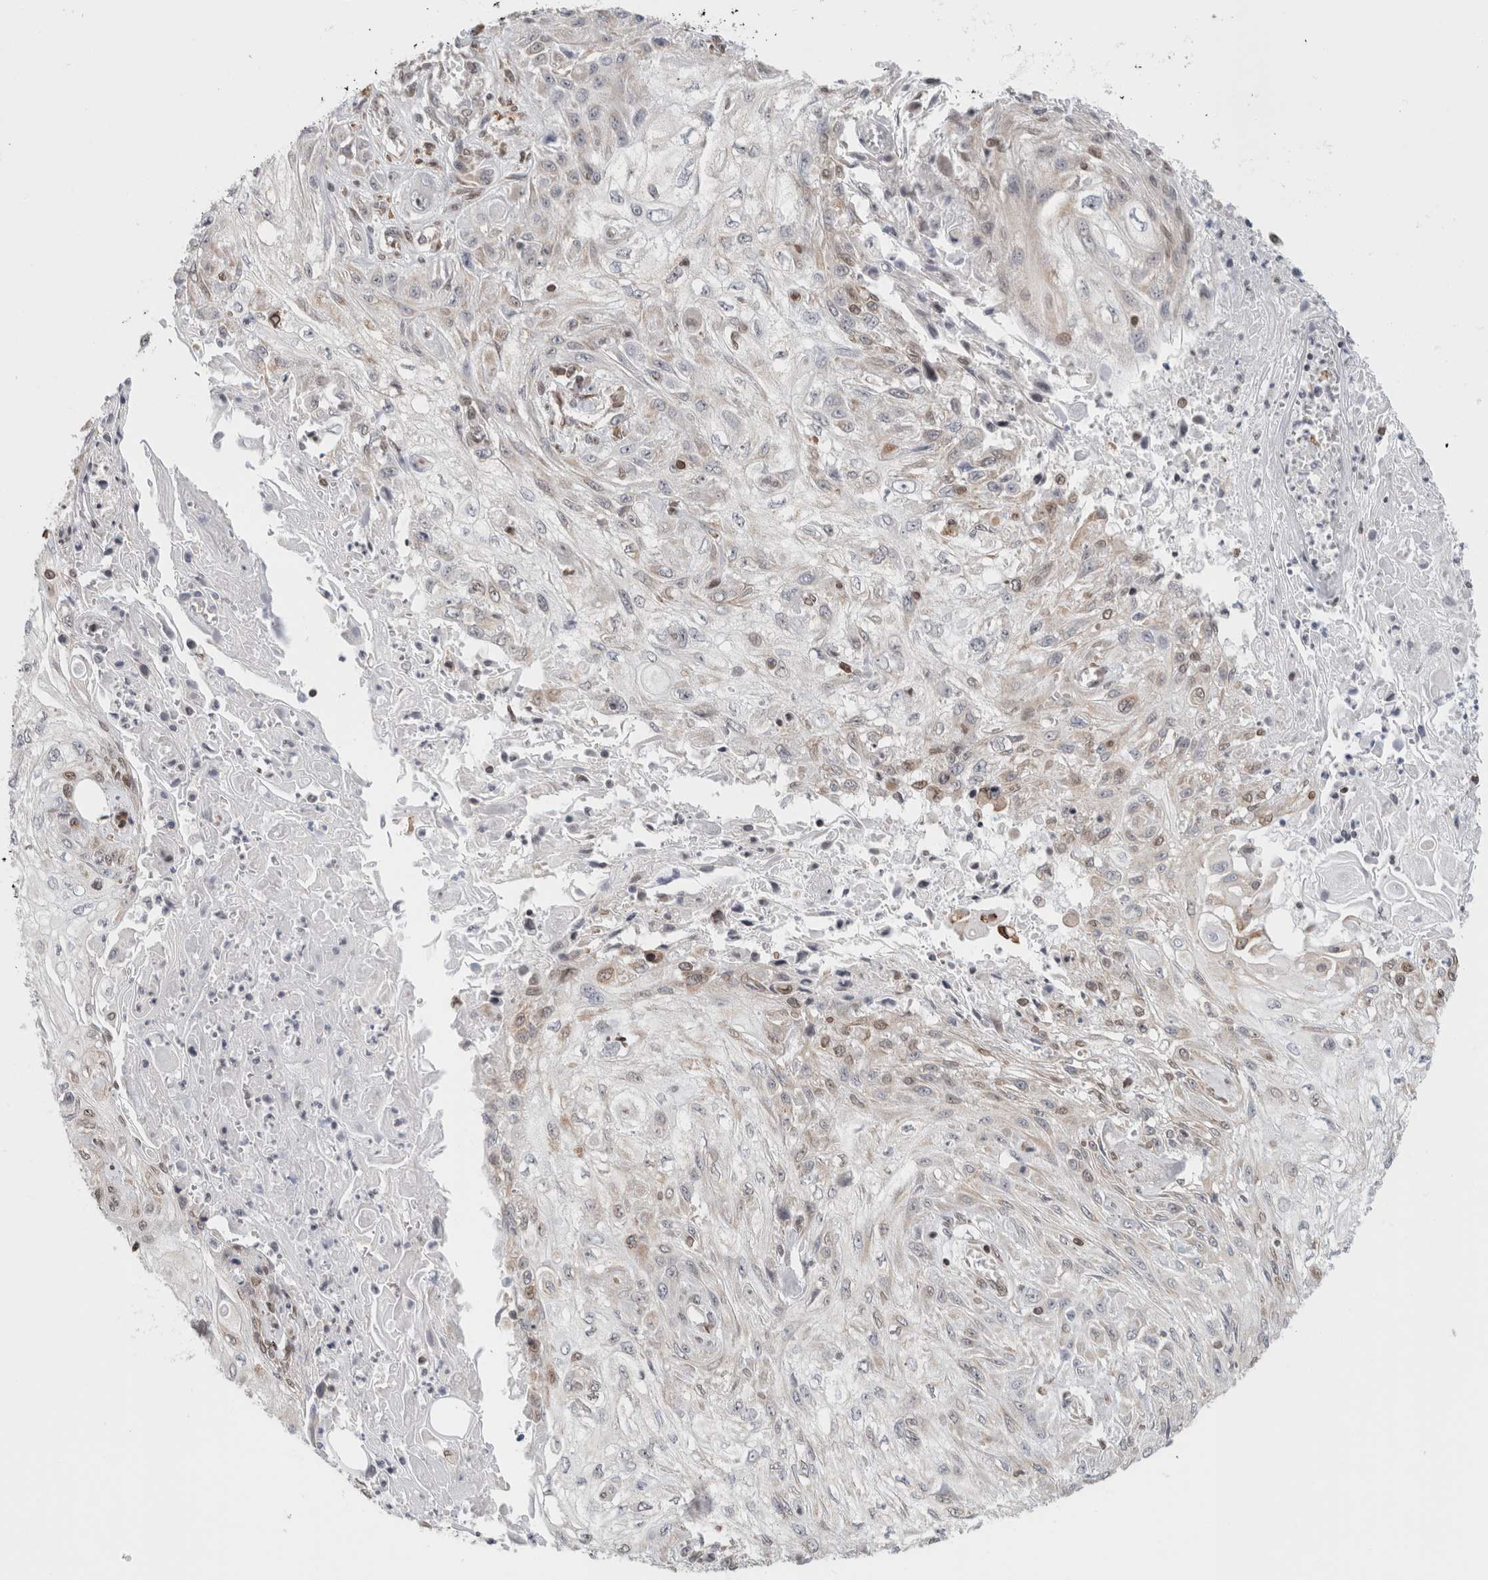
{"staining": {"intensity": "negative", "quantity": "none", "location": "none"}, "tissue": "skin cancer", "cell_type": "Tumor cells", "image_type": "cancer", "snomed": [{"axis": "morphology", "description": "Squamous cell carcinoma, NOS"}, {"axis": "morphology", "description": "Squamous cell carcinoma, metastatic, NOS"}, {"axis": "topography", "description": "Skin"}, {"axis": "topography", "description": "Lymph node"}], "caption": "IHC photomicrograph of human skin metastatic squamous cell carcinoma stained for a protein (brown), which displays no positivity in tumor cells.", "gene": "RBMX2", "patient": {"sex": "male", "age": 75}}